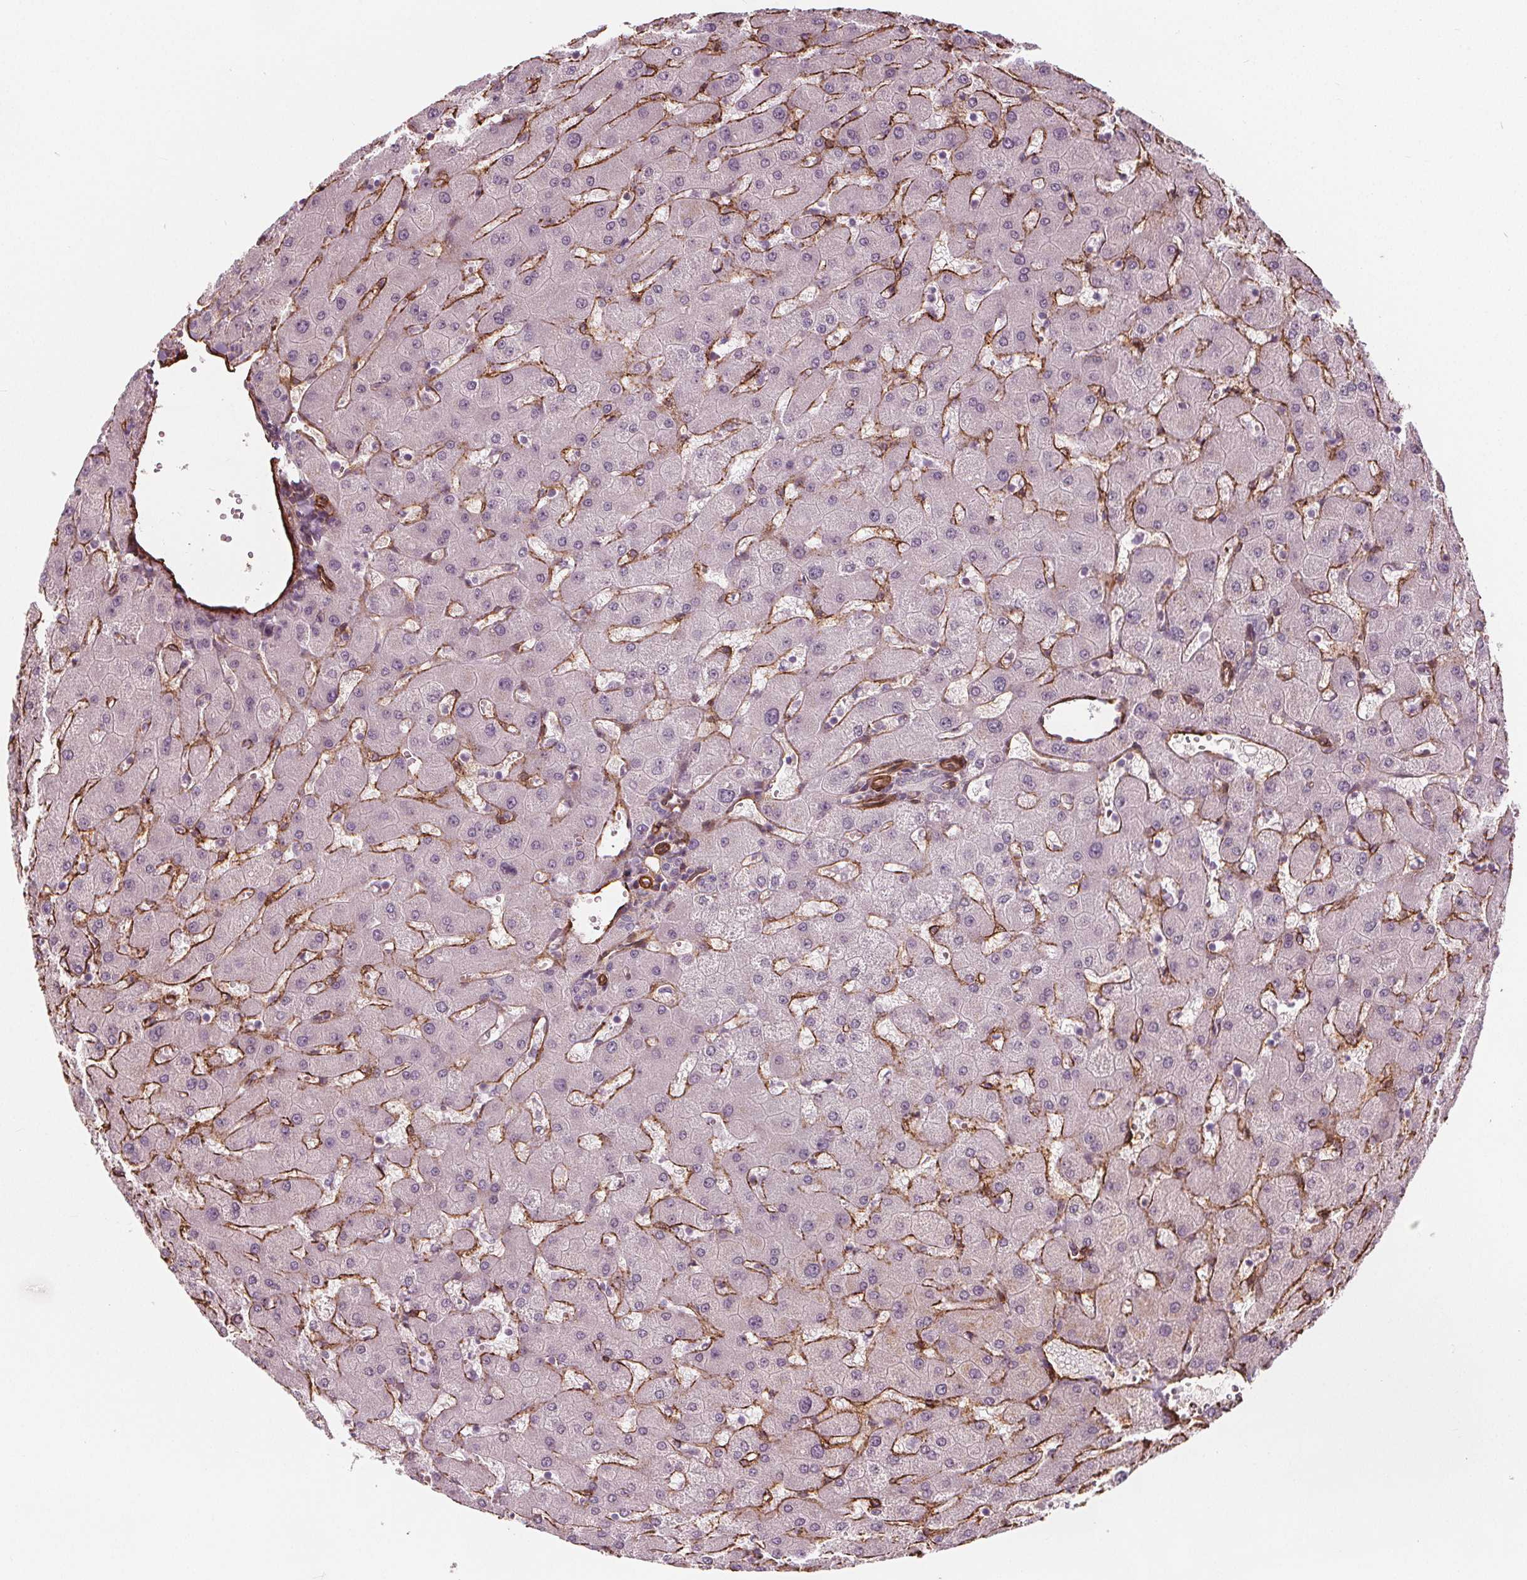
{"staining": {"intensity": "negative", "quantity": "none", "location": "none"}, "tissue": "liver", "cell_type": "Cholangiocytes", "image_type": "normal", "snomed": [{"axis": "morphology", "description": "Normal tissue, NOS"}, {"axis": "topography", "description": "Liver"}], "caption": "Immunohistochemical staining of normal liver shows no significant positivity in cholangiocytes. The staining was performed using DAB to visualize the protein expression in brown, while the nuclei were stained in blue with hematoxylin (Magnification: 20x).", "gene": "HAS1", "patient": {"sex": "female", "age": 63}}